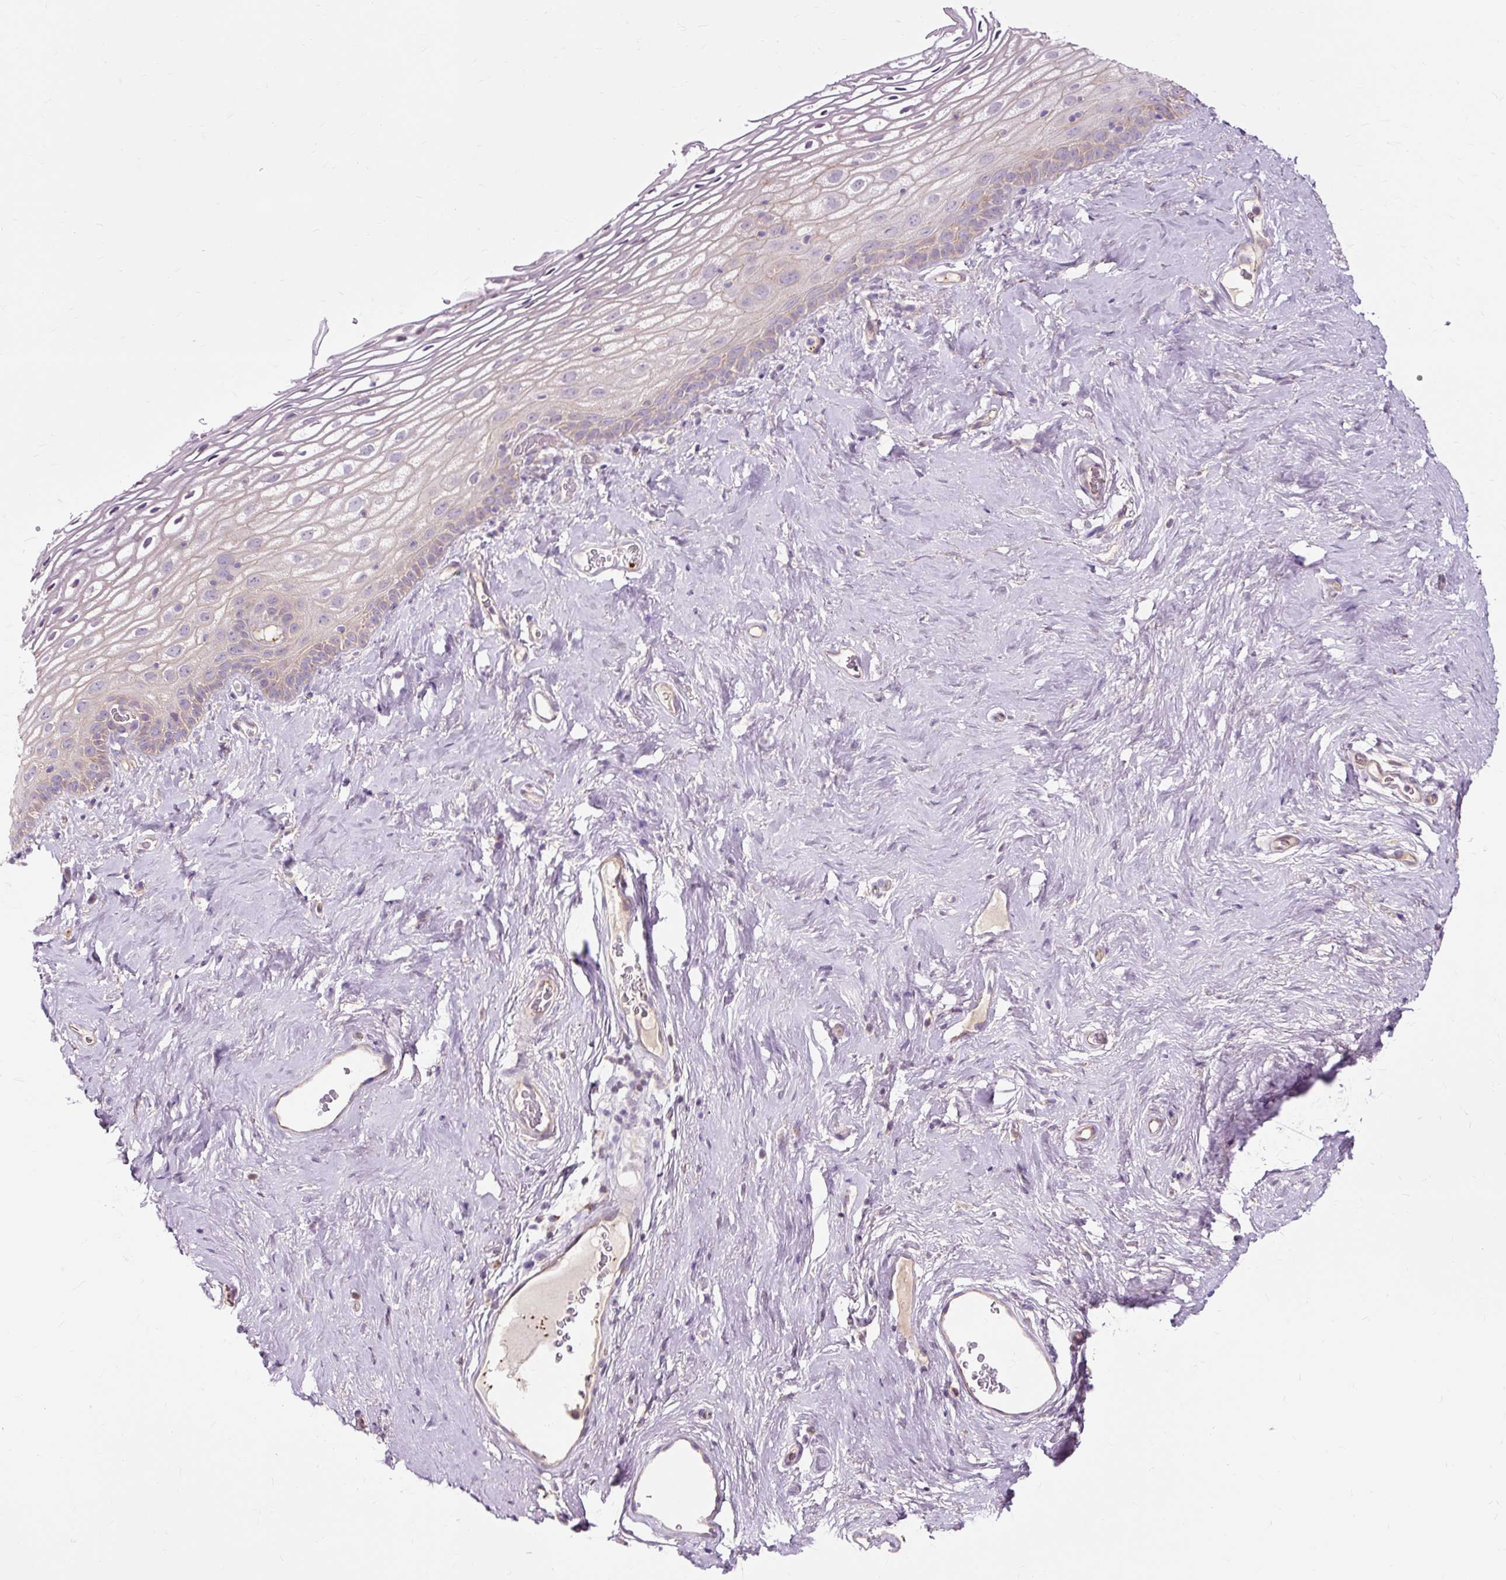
{"staining": {"intensity": "weak", "quantity": "<25%", "location": "cytoplasmic/membranous"}, "tissue": "vagina", "cell_type": "Squamous epithelial cells", "image_type": "normal", "snomed": [{"axis": "morphology", "description": "Normal tissue, NOS"}, {"axis": "morphology", "description": "Adenocarcinoma, NOS"}, {"axis": "topography", "description": "Rectum"}, {"axis": "topography", "description": "Vagina"}, {"axis": "topography", "description": "Peripheral nerve tissue"}], "caption": "Immunohistochemistry photomicrograph of benign human vagina stained for a protein (brown), which exhibits no staining in squamous epithelial cells.", "gene": "PDZD2", "patient": {"sex": "female", "age": 71}}